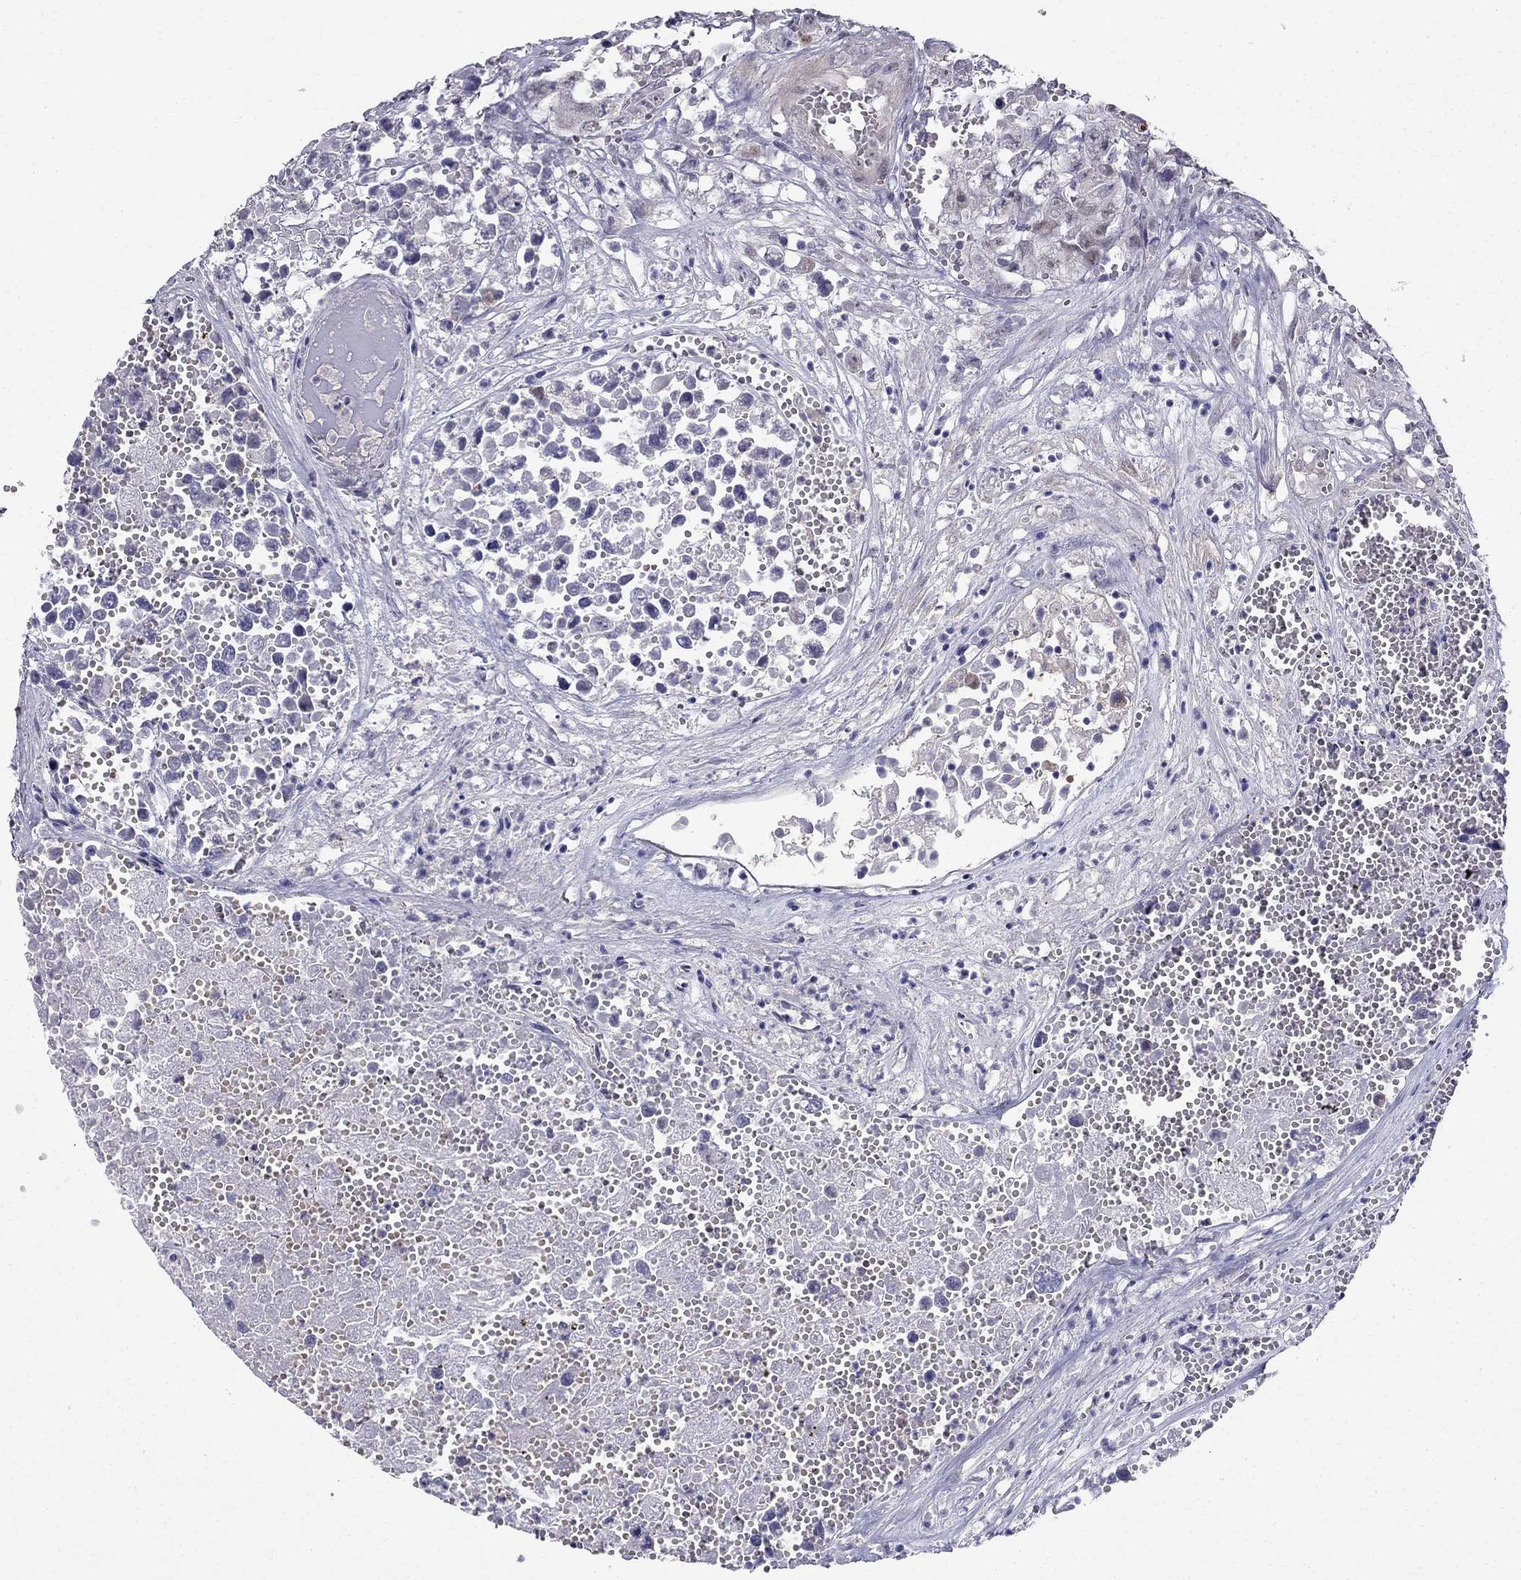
{"staining": {"intensity": "negative", "quantity": "none", "location": "none"}, "tissue": "testis cancer", "cell_type": "Tumor cells", "image_type": "cancer", "snomed": [{"axis": "morphology", "description": "Seminoma, NOS"}, {"axis": "morphology", "description": "Carcinoma, Embryonal, NOS"}, {"axis": "topography", "description": "Testis"}], "caption": "Protein analysis of testis cancer (embryonal carcinoma) shows no significant expression in tumor cells.", "gene": "BAG5", "patient": {"sex": "male", "age": 22}}